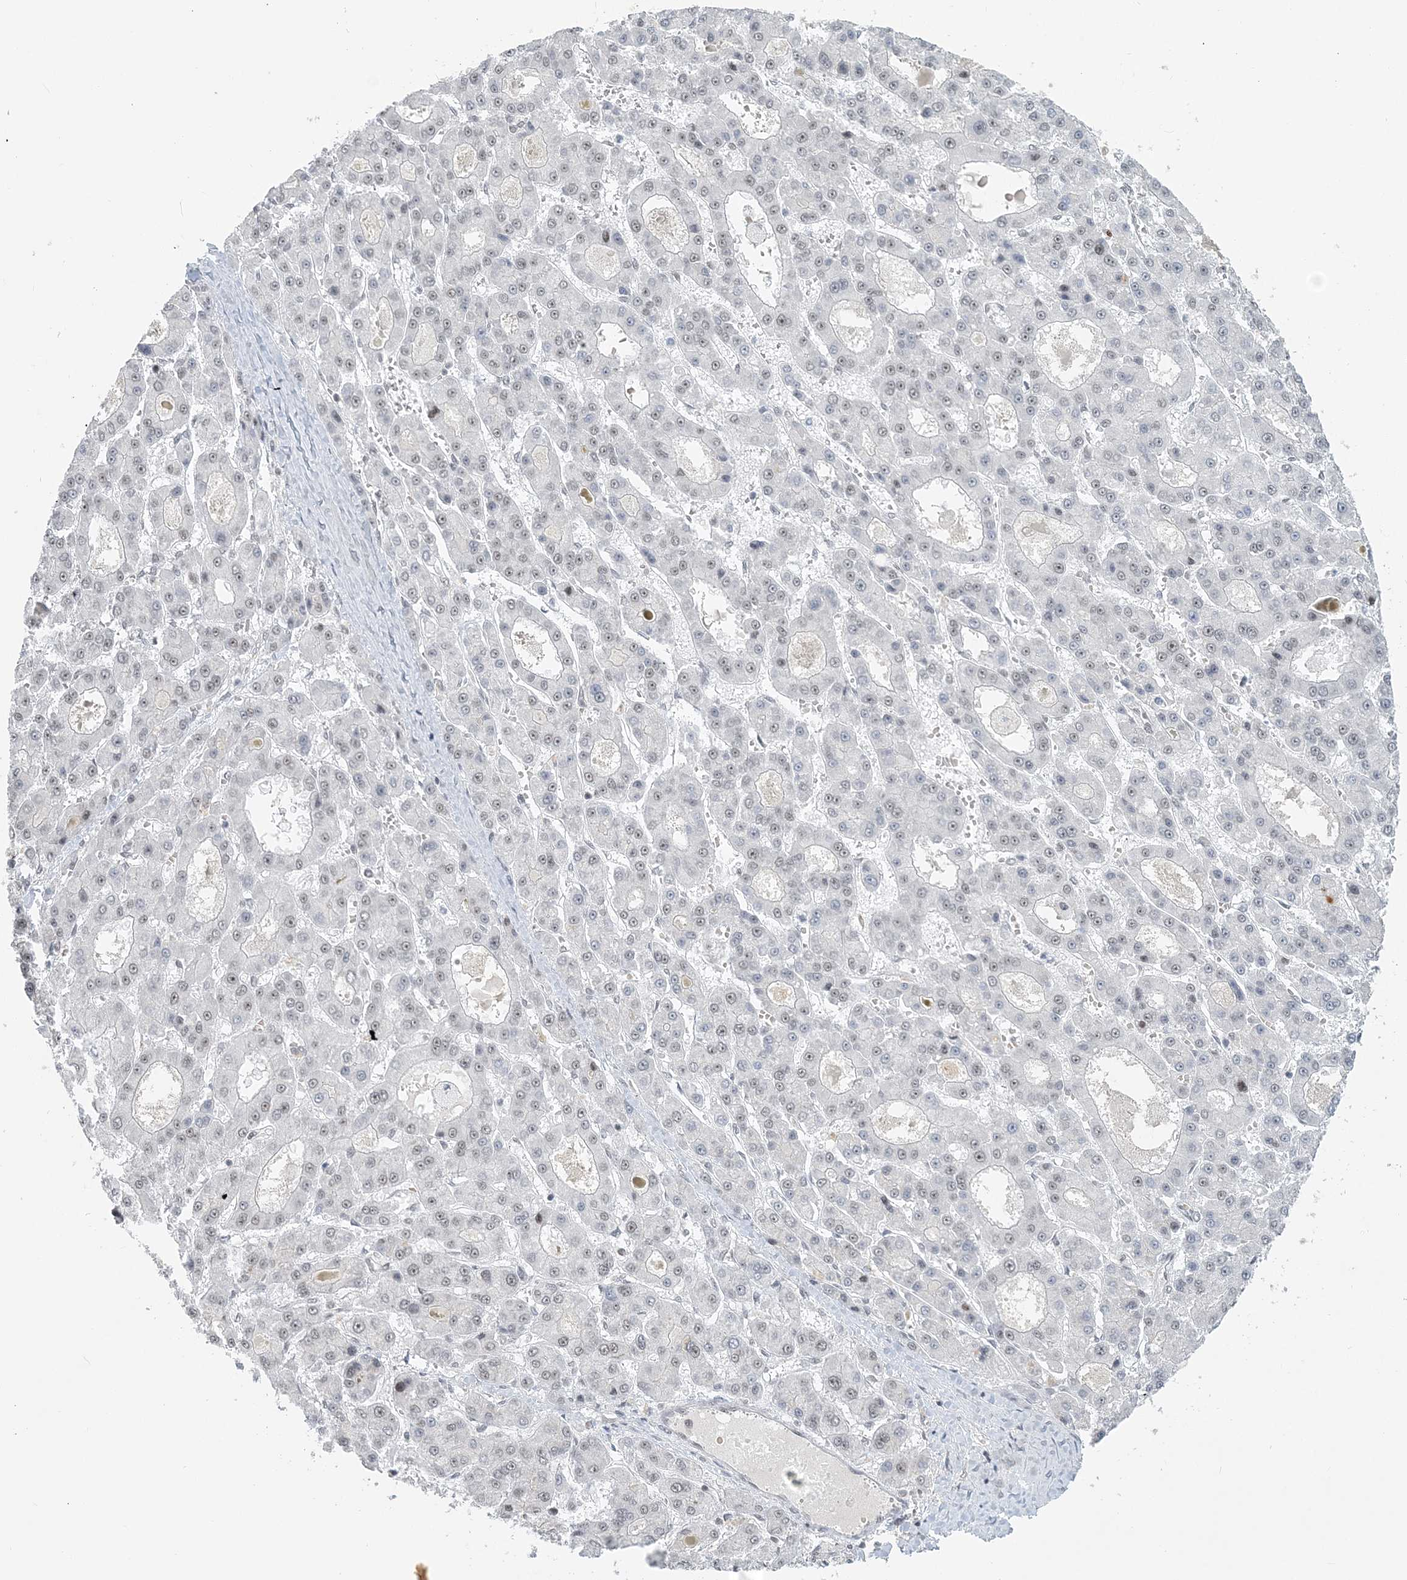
{"staining": {"intensity": "negative", "quantity": "none", "location": "none"}, "tissue": "liver cancer", "cell_type": "Tumor cells", "image_type": "cancer", "snomed": [{"axis": "morphology", "description": "Carcinoma, Hepatocellular, NOS"}, {"axis": "topography", "description": "Liver"}], "caption": "Hepatocellular carcinoma (liver) was stained to show a protein in brown. There is no significant positivity in tumor cells.", "gene": "PLRG1", "patient": {"sex": "male", "age": 70}}